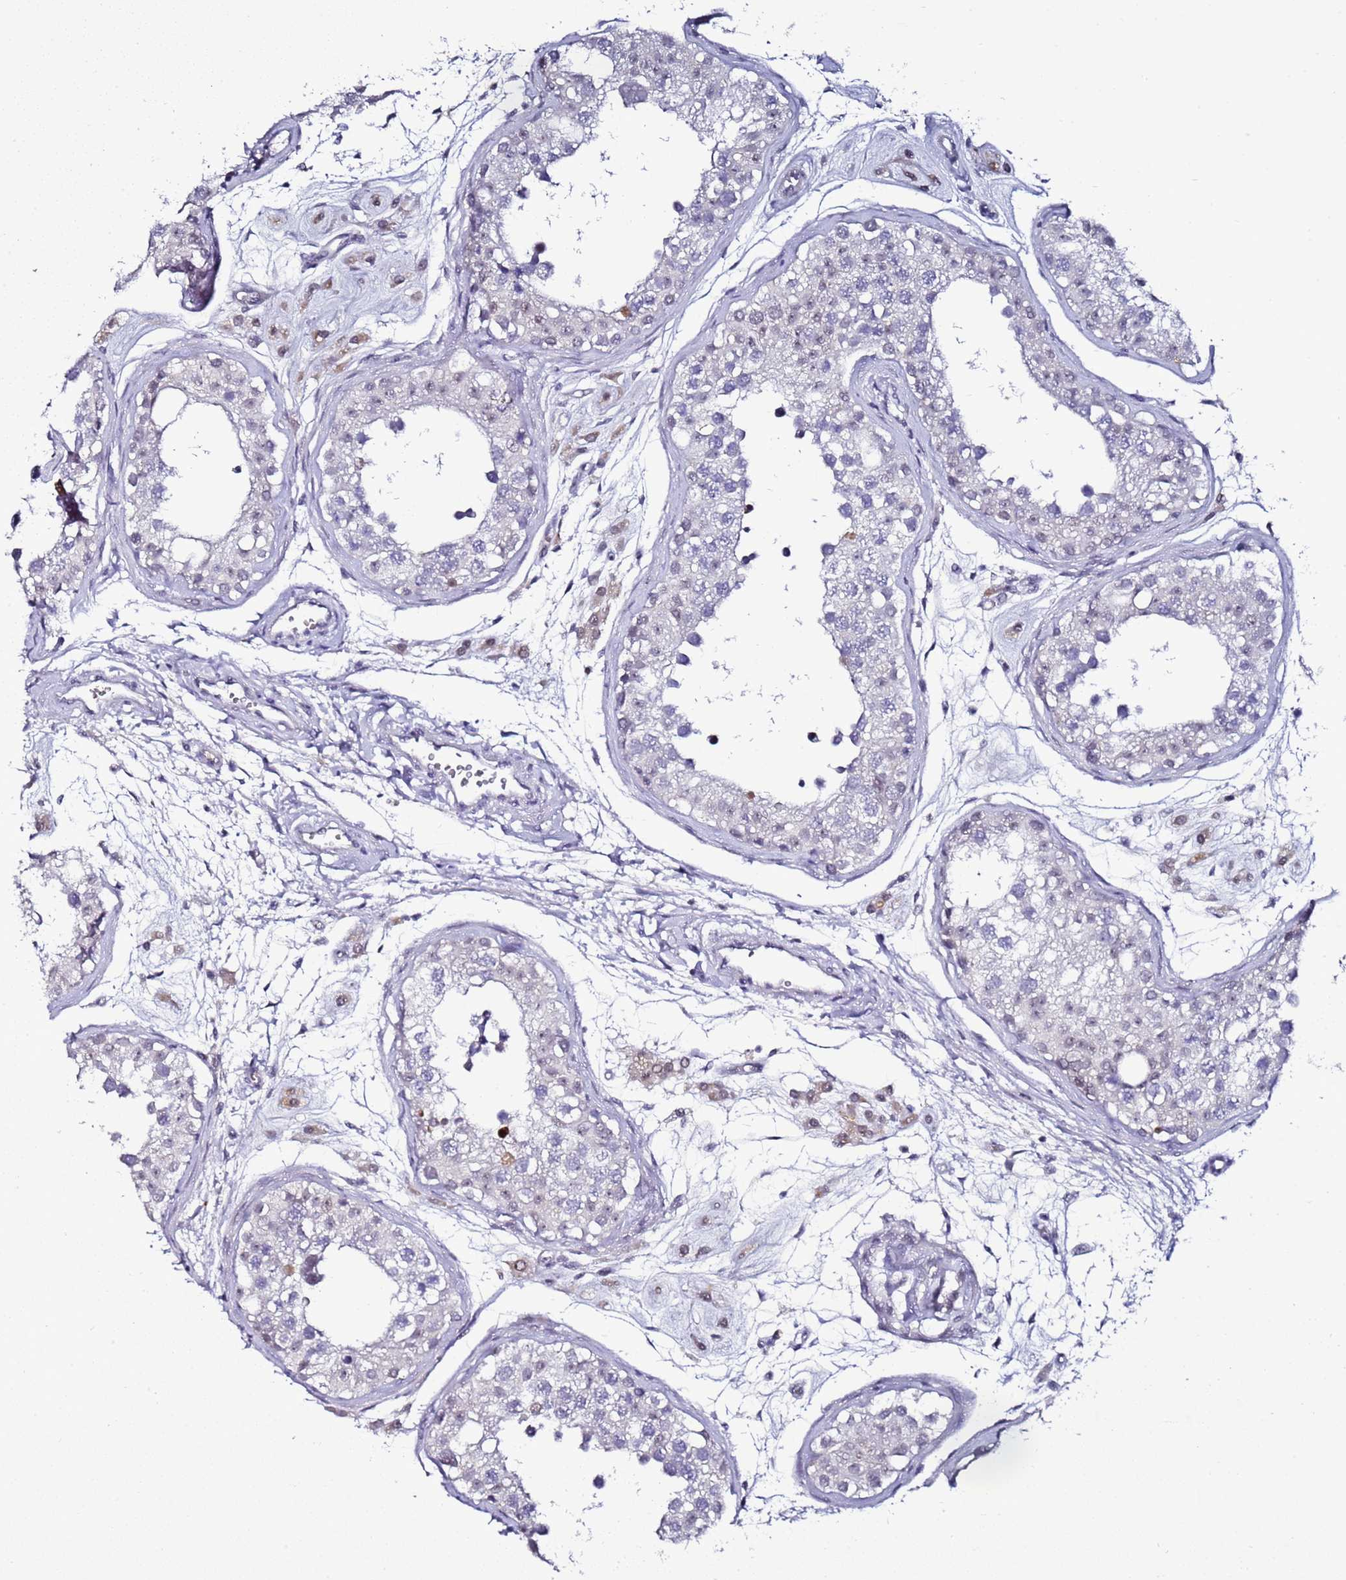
{"staining": {"intensity": "weak", "quantity": "<25%", "location": "nuclear"}, "tissue": "testis", "cell_type": "Cells in seminiferous ducts", "image_type": "normal", "snomed": [{"axis": "morphology", "description": "Normal tissue, NOS"}, {"axis": "morphology", "description": "Adenocarcinoma, metastatic, NOS"}, {"axis": "topography", "description": "Testis"}], "caption": "Immunohistochemistry of benign testis demonstrates no expression in cells in seminiferous ducts. The staining is performed using DAB (3,3'-diaminobenzidine) brown chromogen with nuclei counter-stained in using hematoxylin.", "gene": "PSMA7", "patient": {"sex": "male", "age": 26}}